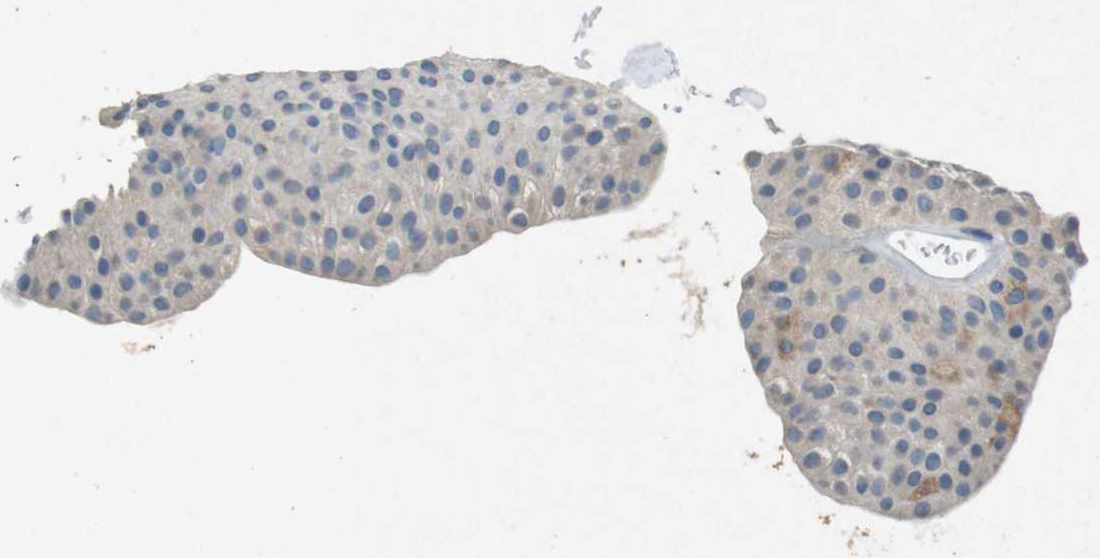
{"staining": {"intensity": "negative", "quantity": "none", "location": "none"}, "tissue": "urothelial cancer", "cell_type": "Tumor cells", "image_type": "cancer", "snomed": [{"axis": "morphology", "description": "Urothelial carcinoma, Low grade"}, {"axis": "topography", "description": "Urinary bladder"}], "caption": "DAB immunohistochemical staining of low-grade urothelial carcinoma shows no significant staining in tumor cells.", "gene": "STBD1", "patient": {"sex": "female", "age": 60}}